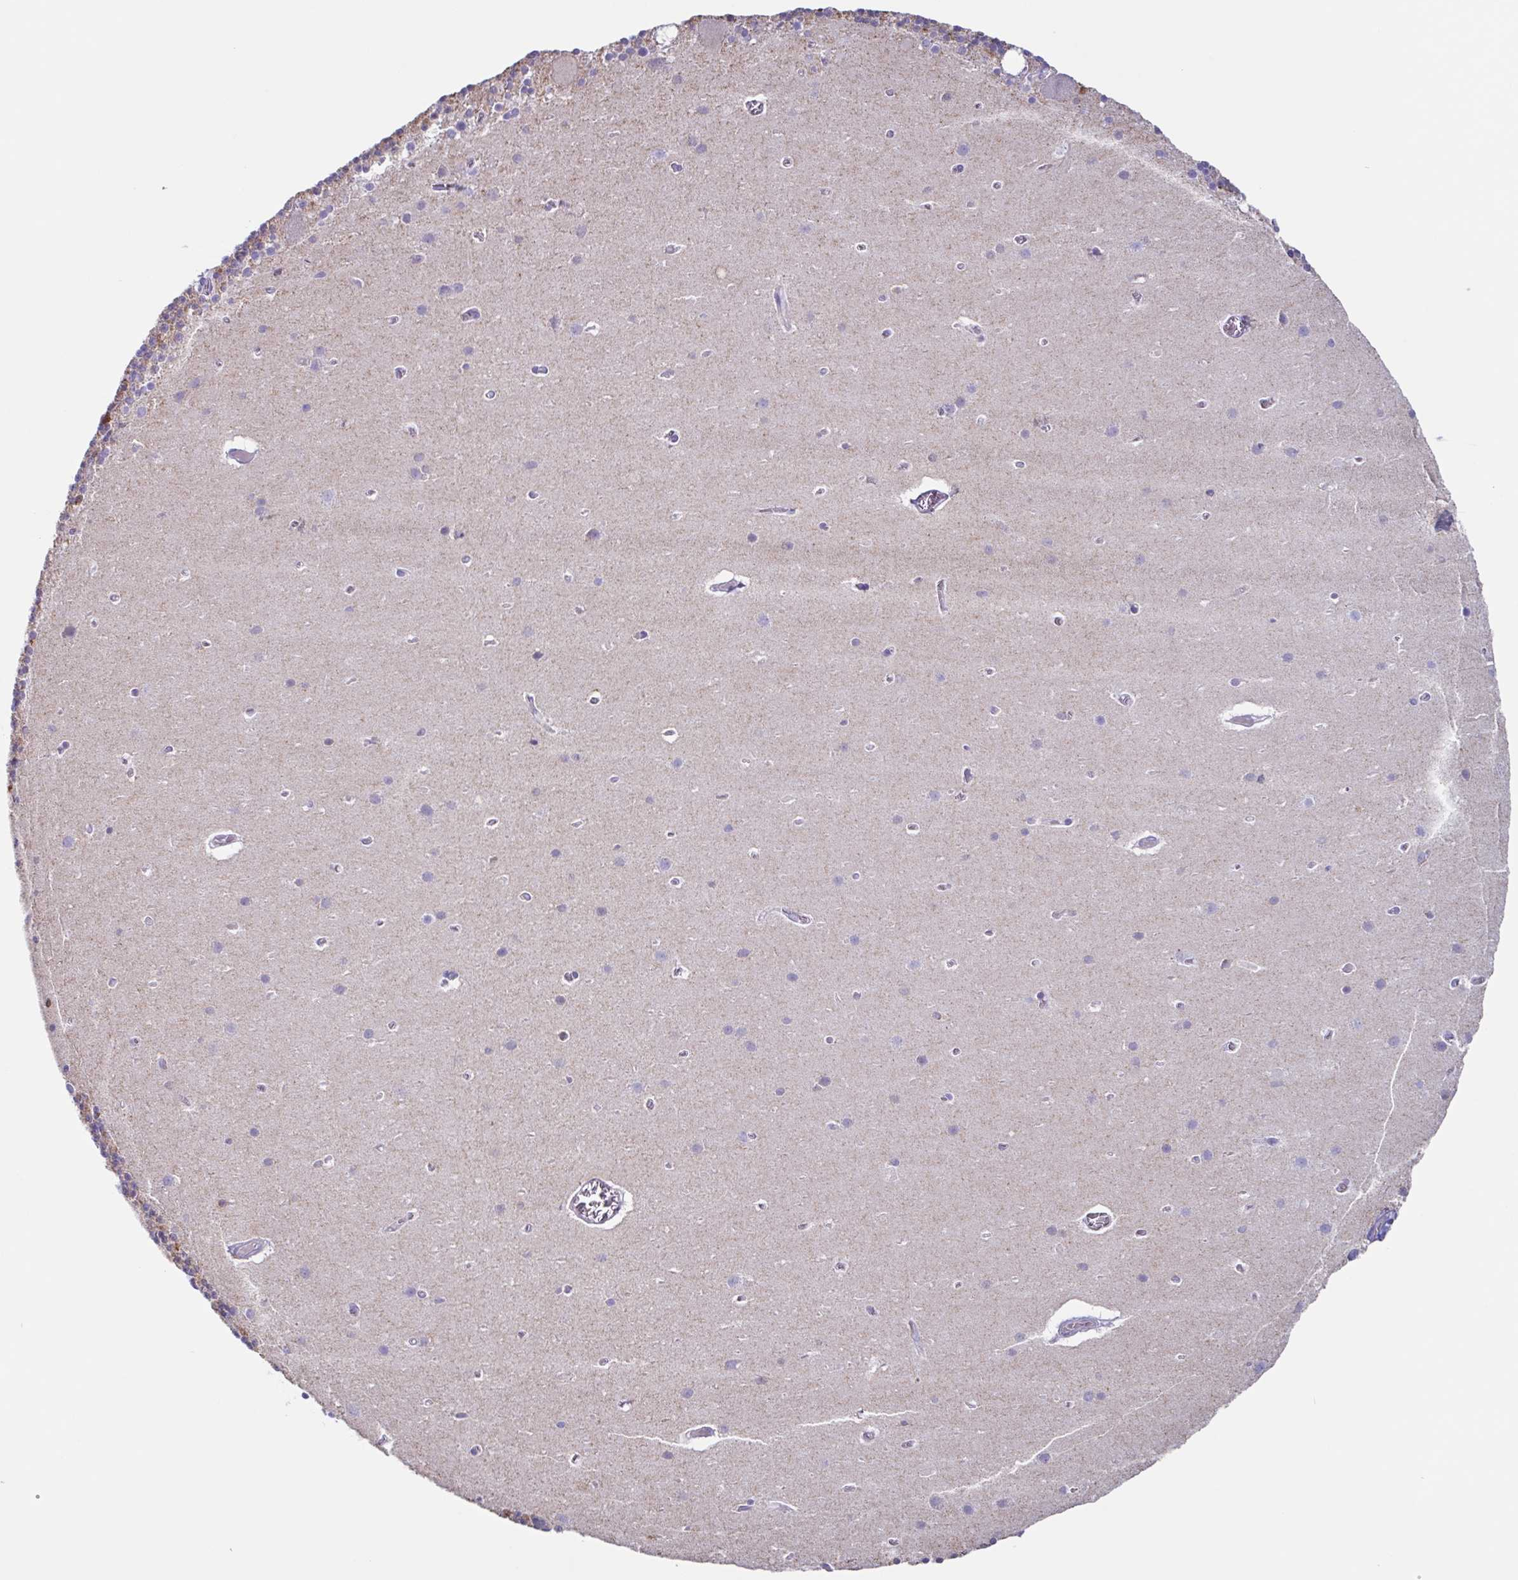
{"staining": {"intensity": "weak", "quantity": "<25%", "location": "cytoplasmic/membranous"}, "tissue": "cerebellum", "cell_type": "Cells in granular layer", "image_type": "normal", "snomed": [{"axis": "morphology", "description": "Normal tissue, NOS"}, {"axis": "topography", "description": "Cerebellum"}], "caption": "The IHC histopathology image has no significant staining in cells in granular layer of cerebellum.", "gene": "TPD52", "patient": {"sex": "male", "age": 70}}